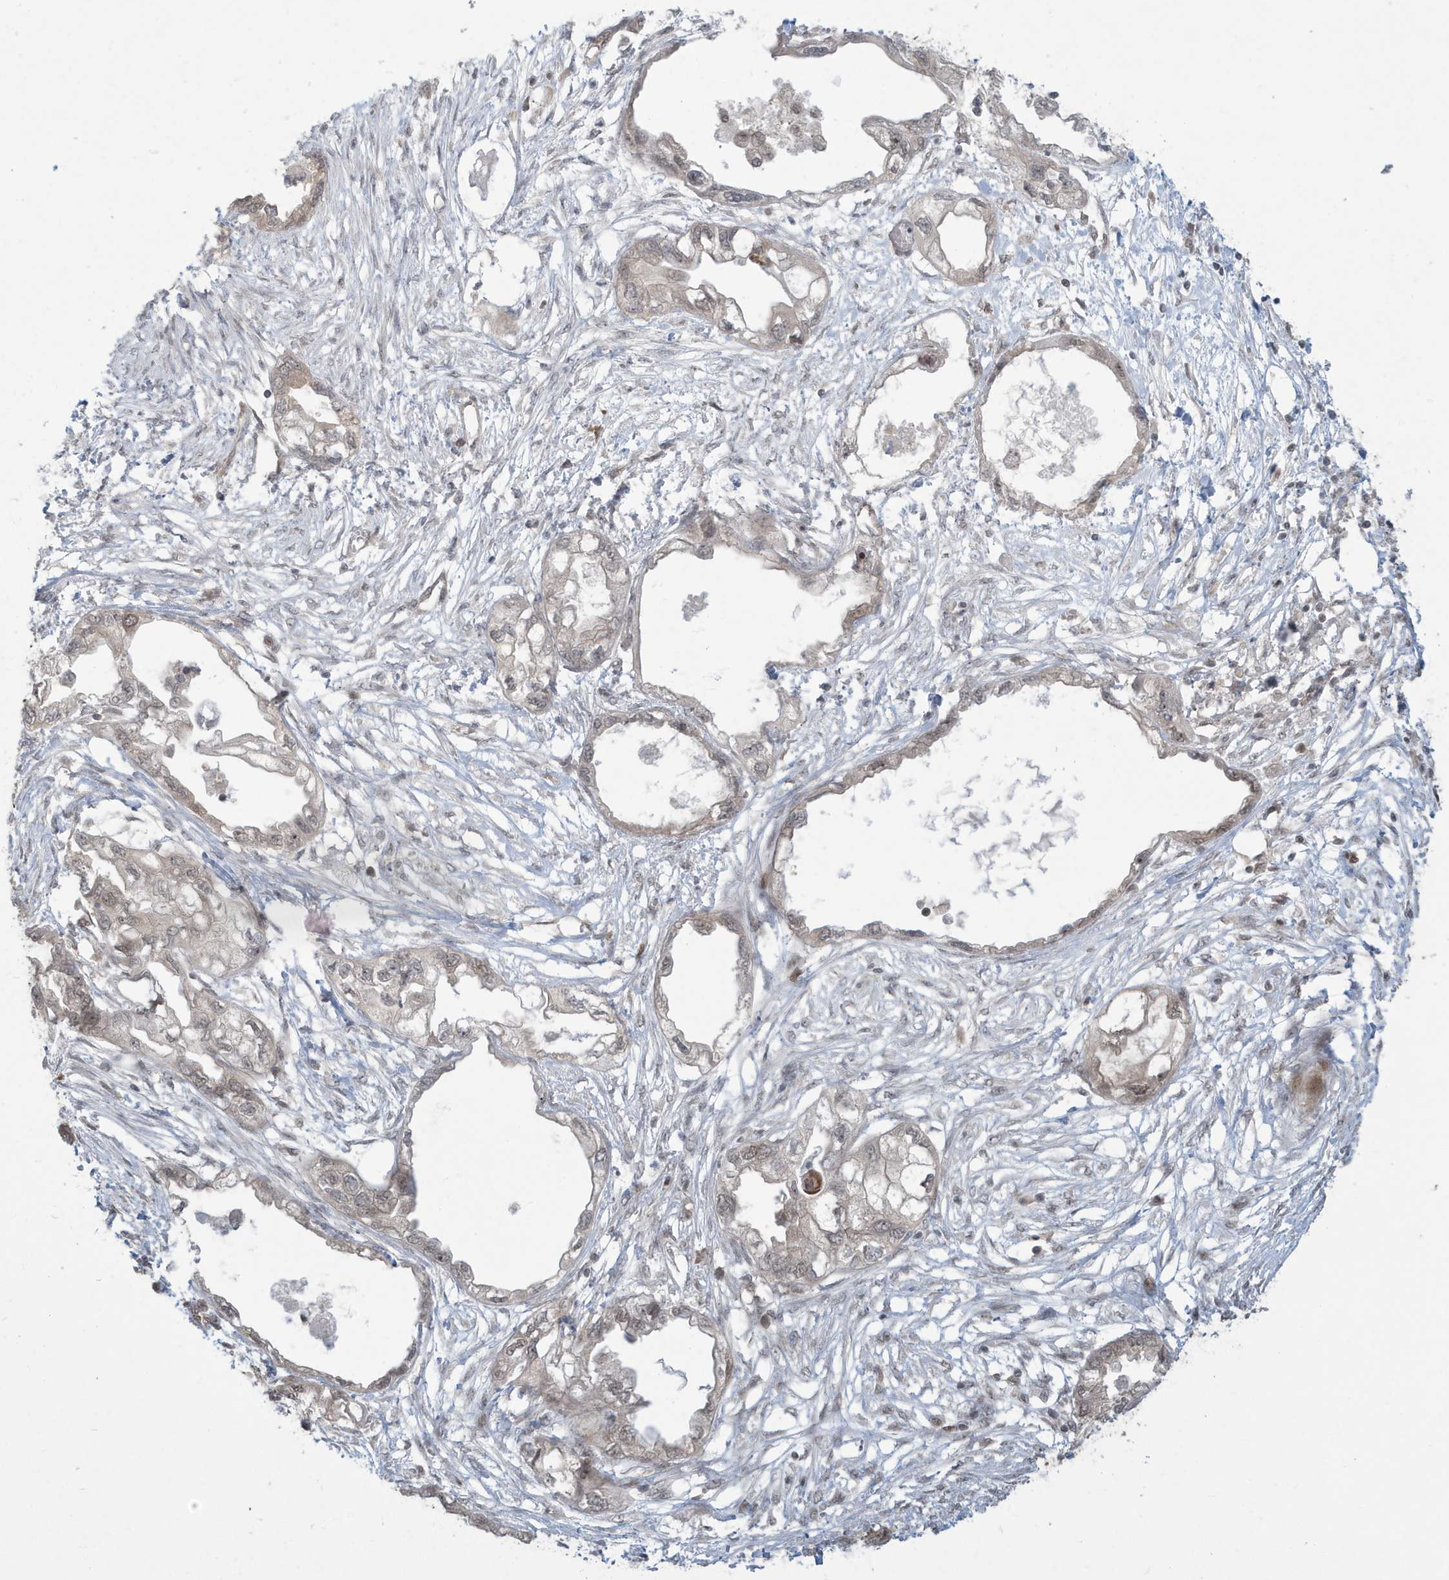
{"staining": {"intensity": "weak", "quantity": "25%-75%", "location": "nuclear"}, "tissue": "endometrial cancer", "cell_type": "Tumor cells", "image_type": "cancer", "snomed": [{"axis": "morphology", "description": "Adenocarcinoma, NOS"}, {"axis": "morphology", "description": "Adenocarcinoma, metastatic, NOS"}, {"axis": "topography", "description": "Adipose tissue"}, {"axis": "topography", "description": "Endometrium"}], "caption": "Protein expression analysis of human metastatic adenocarcinoma (endometrial) reveals weak nuclear expression in approximately 25%-75% of tumor cells. The protein of interest is shown in brown color, while the nuclei are stained blue.", "gene": "C1orf52", "patient": {"sex": "female", "age": 67}}